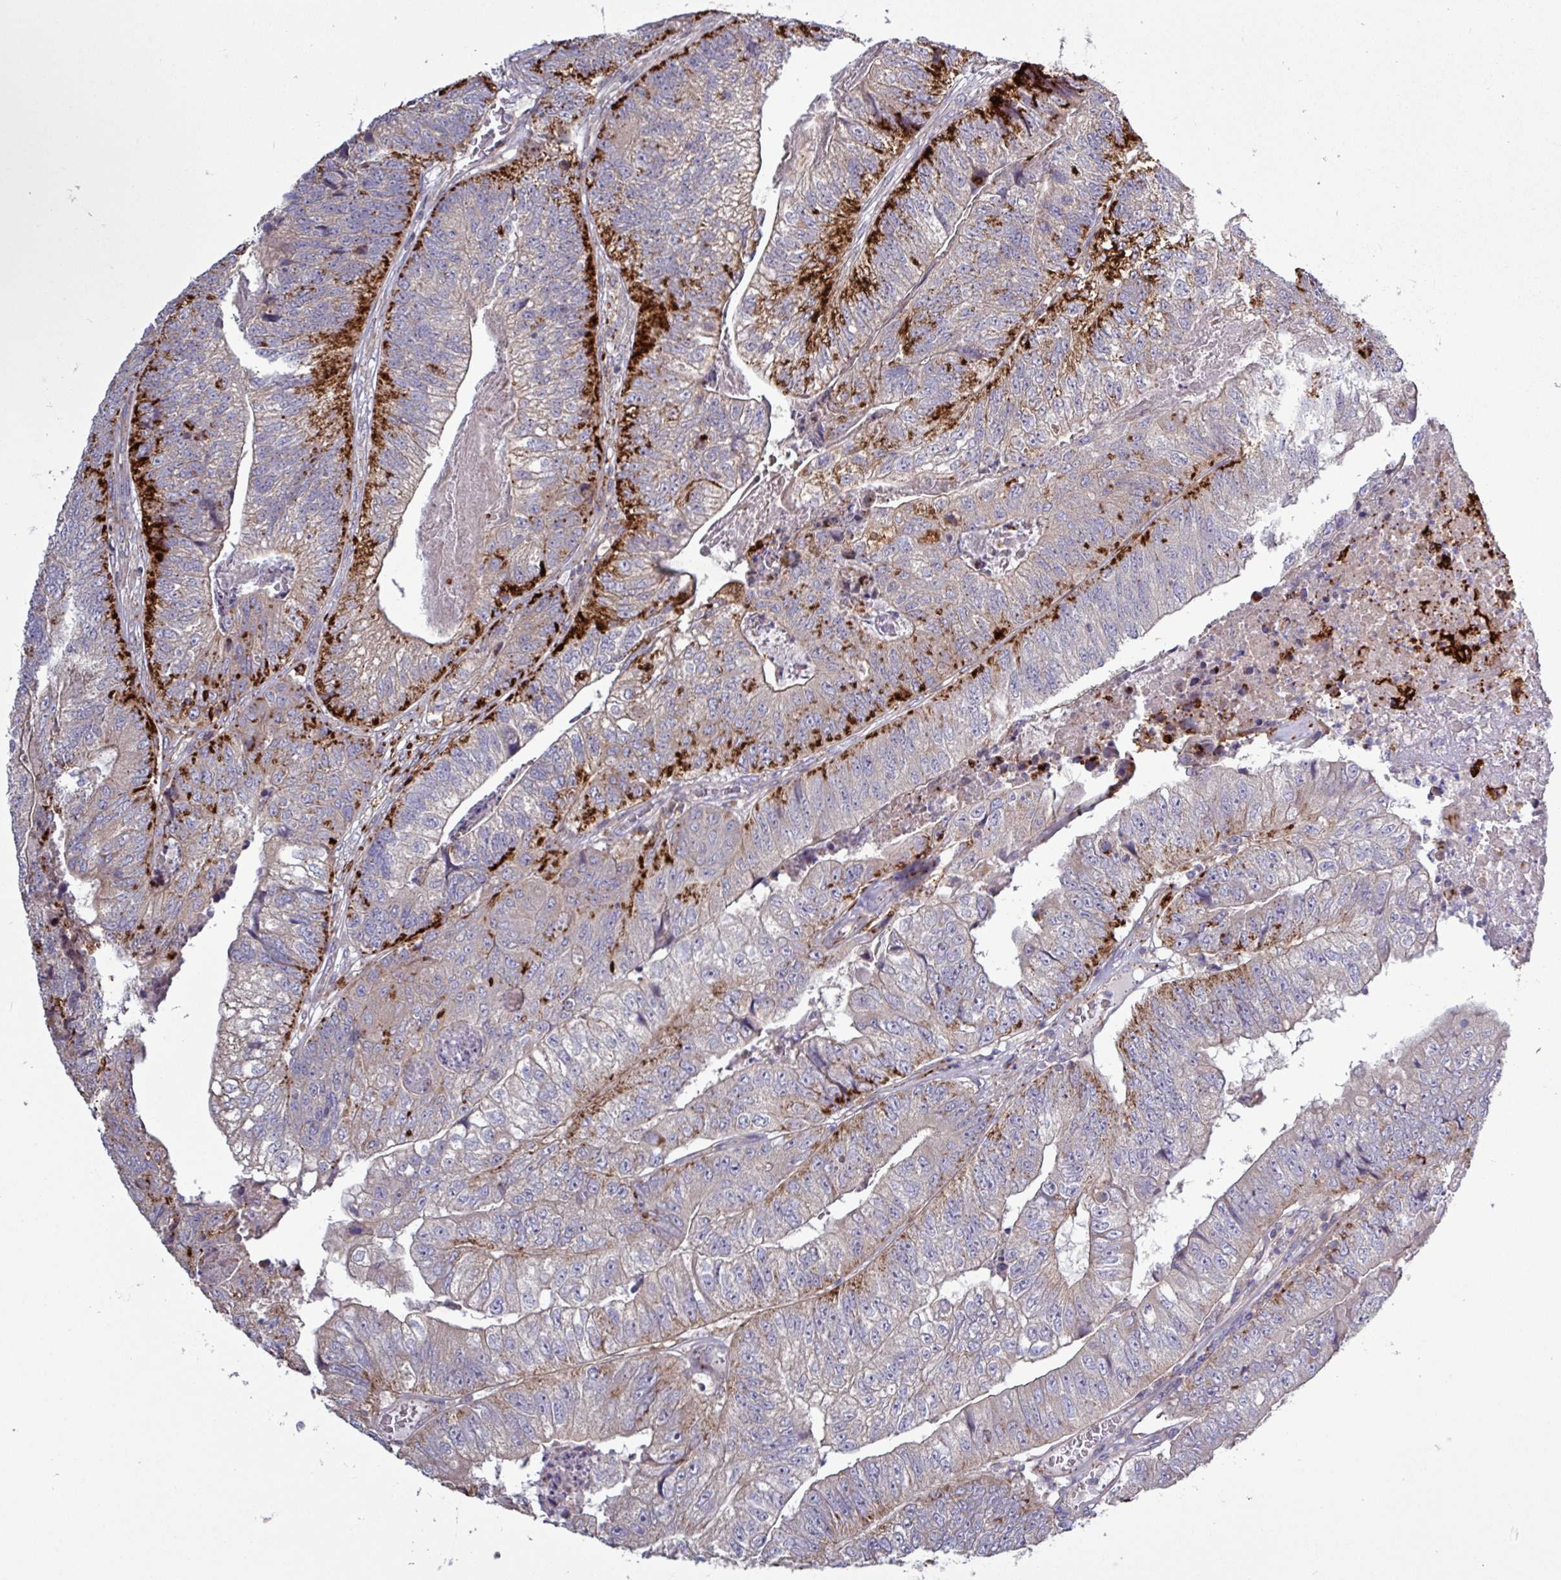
{"staining": {"intensity": "strong", "quantity": "25%-75%", "location": "cytoplasmic/membranous"}, "tissue": "colorectal cancer", "cell_type": "Tumor cells", "image_type": "cancer", "snomed": [{"axis": "morphology", "description": "Adenocarcinoma, NOS"}, {"axis": "topography", "description": "Colon"}], "caption": "About 25%-75% of tumor cells in adenocarcinoma (colorectal) show strong cytoplasmic/membranous protein expression as visualized by brown immunohistochemical staining.", "gene": "PLIN2", "patient": {"sex": "female", "age": 67}}